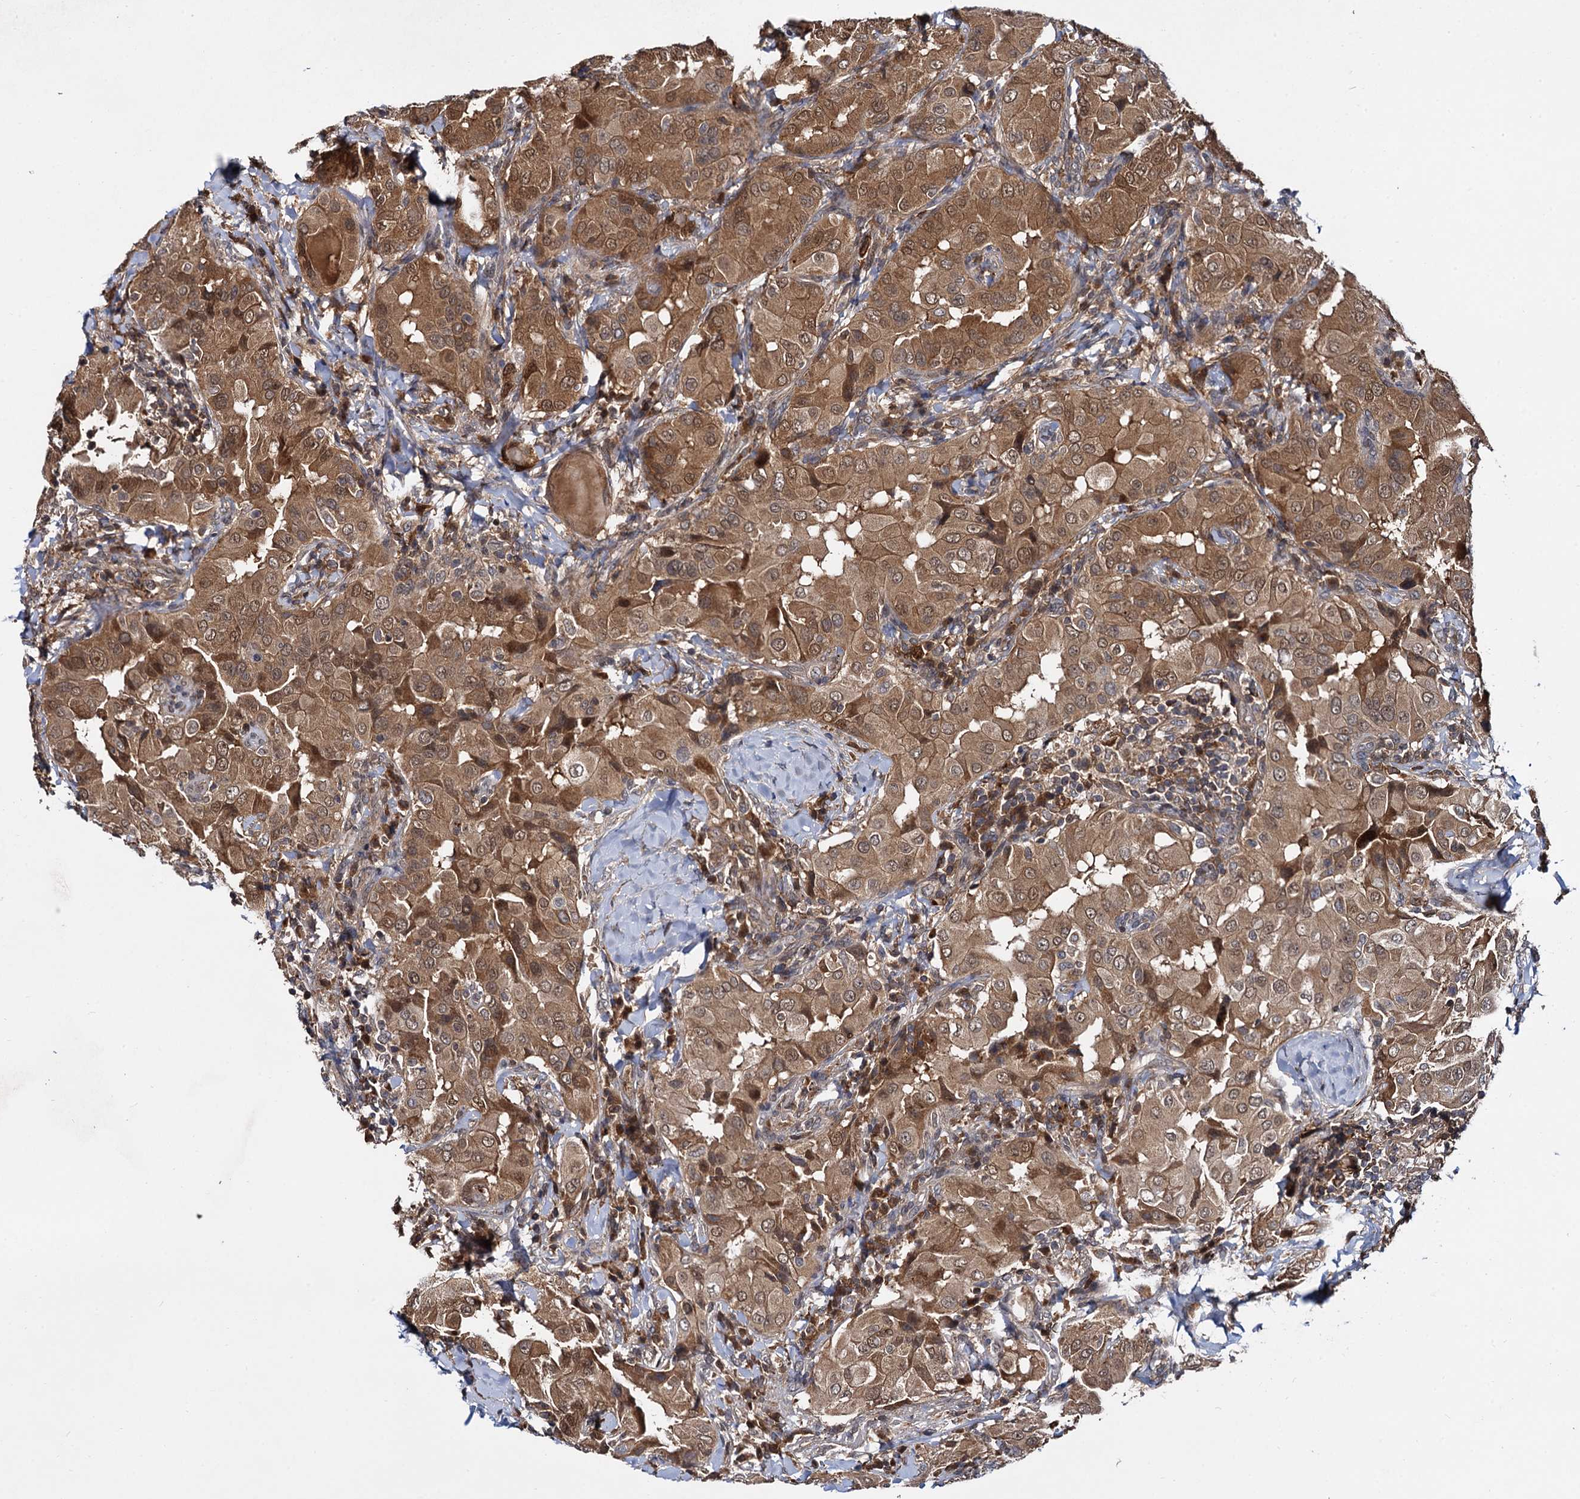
{"staining": {"intensity": "moderate", "quantity": ">75%", "location": "cytoplasmic/membranous,nuclear"}, "tissue": "thyroid cancer", "cell_type": "Tumor cells", "image_type": "cancer", "snomed": [{"axis": "morphology", "description": "Papillary adenocarcinoma, NOS"}, {"axis": "topography", "description": "Thyroid gland"}], "caption": "Thyroid cancer stained for a protein (brown) reveals moderate cytoplasmic/membranous and nuclear positive positivity in approximately >75% of tumor cells.", "gene": "SELENOP", "patient": {"sex": "male", "age": 33}}